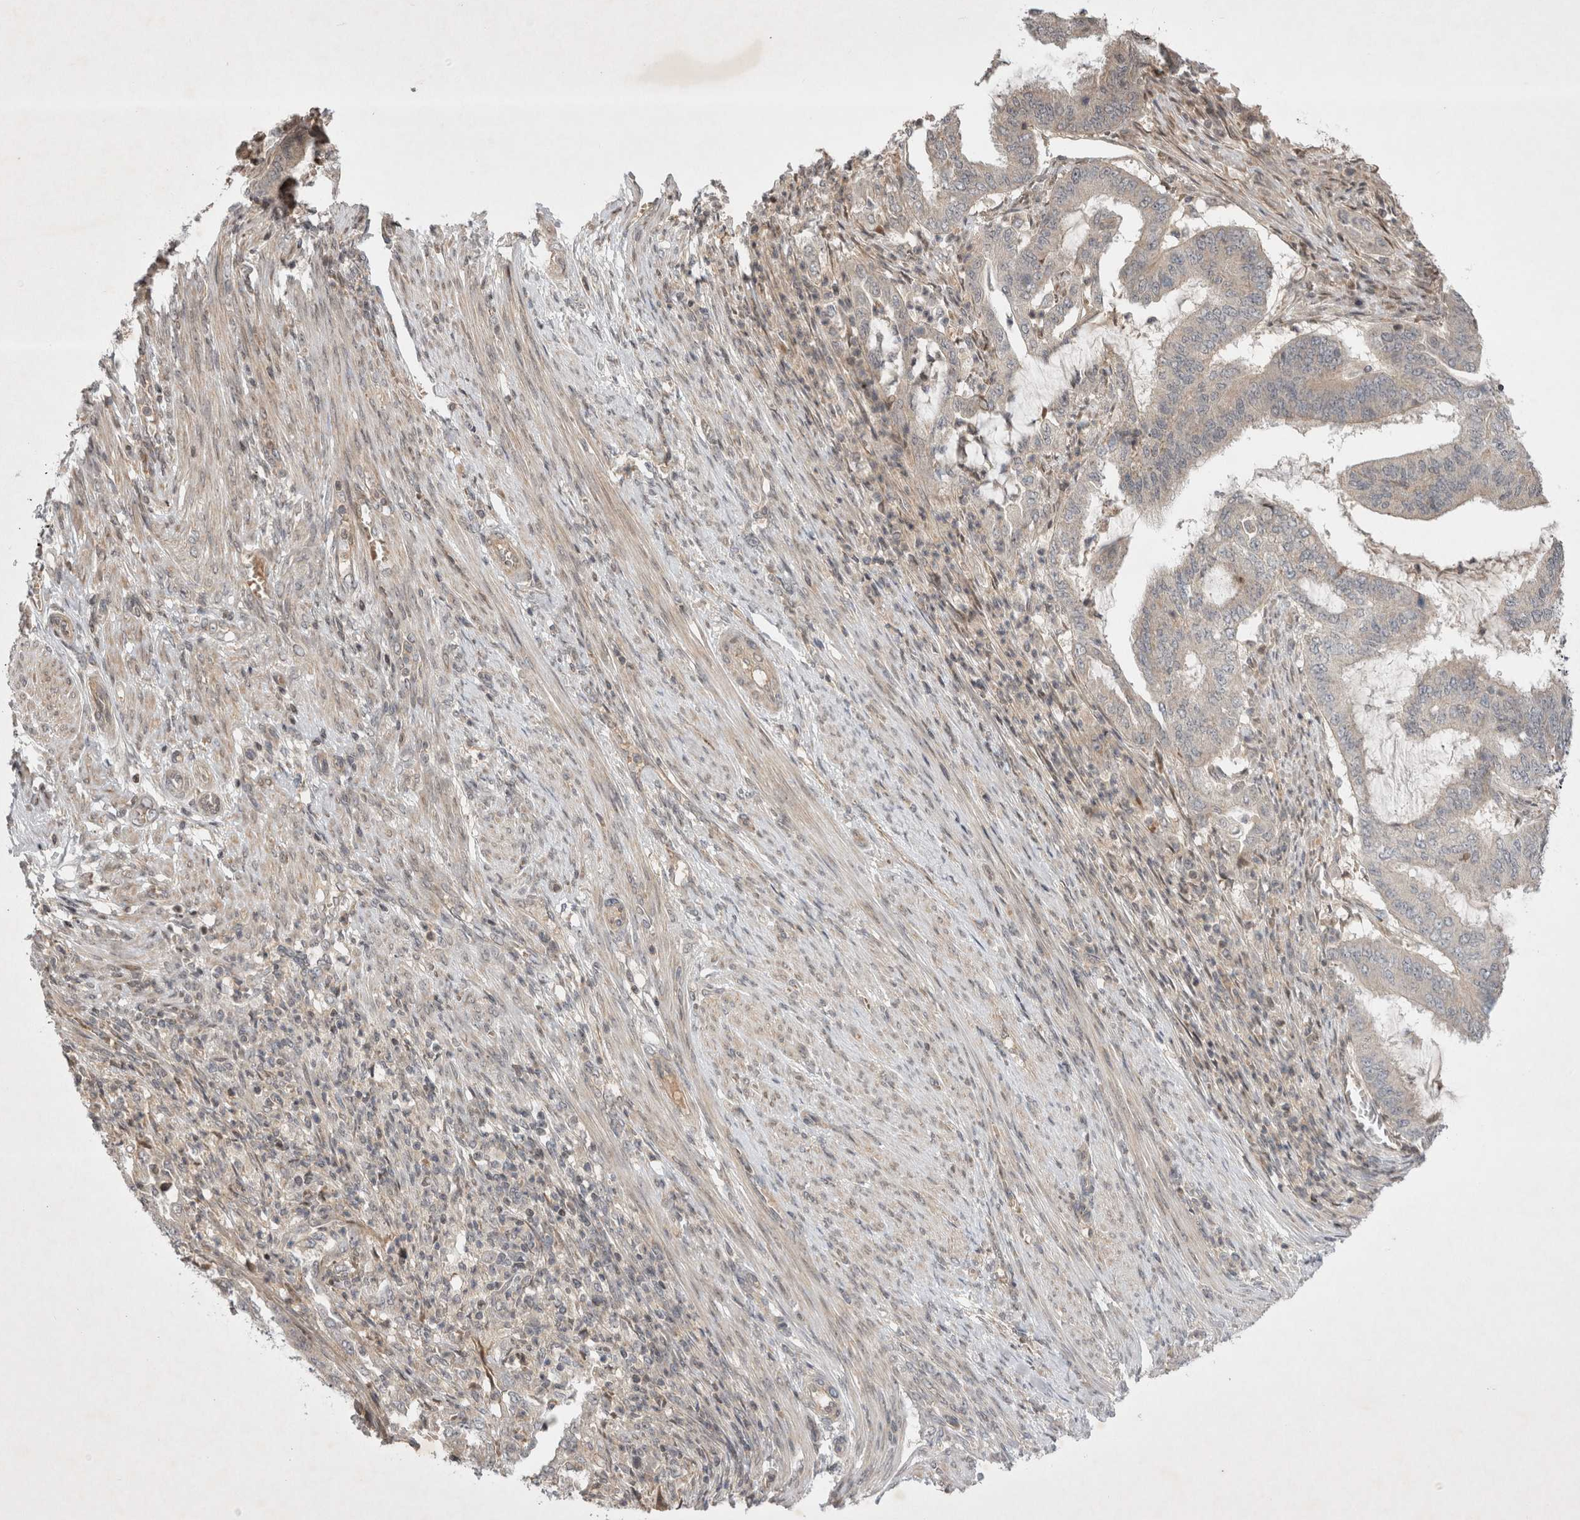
{"staining": {"intensity": "weak", "quantity": "25%-75%", "location": "cytoplasmic/membranous"}, "tissue": "endometrial cancer", "cell_type": "Tumor cells", "image_type": "cancer", "snomed": [{"axis": "morphology", "description": "Adenocarcinoma, NOS"}, {"axis": "topography", "description": "Endometrium"}], "caption": "Immunohistochemistry (IHC) image of neoplastic tissue: human endometrial adenocarcinoma stained using immunohistochemistry (IHC) demonstrates low levels of weak protein expression localized specifically in the cytoplasmic/membranous of tumor cells, appearing as a cytoplasmic/membranous brown color.", "gene": "EIF2AK1", "patient": {"sex": "female", "age": 51}}